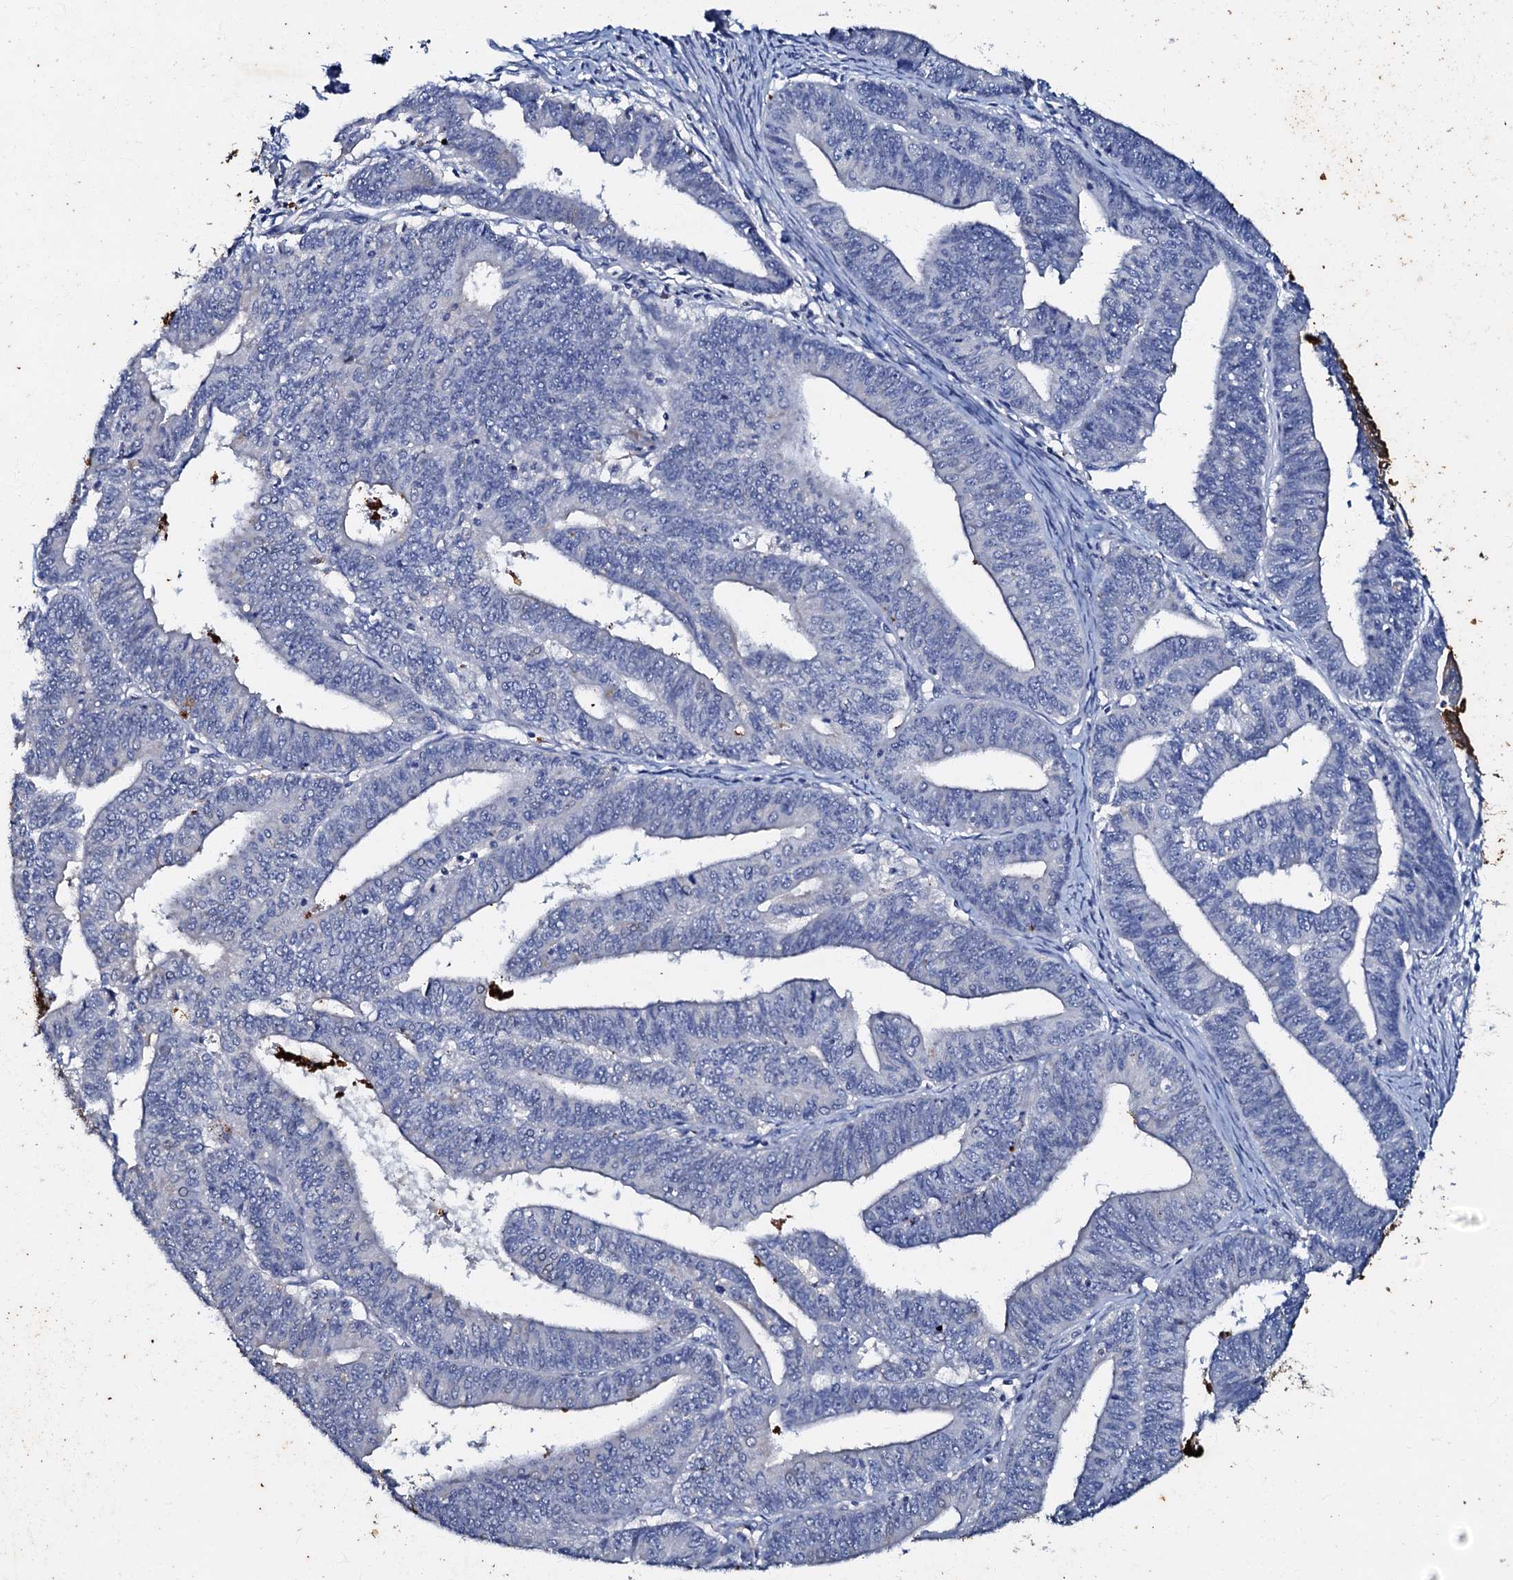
{"staining": {"intensity": "negative", "quantity": "none", "location": "none"}, "tissue": "endometrial cancer", "cell_type": "Tumor cells", "image_type": "cancer", "snomed": [{"axis": "morphology", "description": "Adenocarcinoma, NOS"}, {"axis": "topography", "description": "Endometrium"}], "caption": "Image shows no protein staining in tumor cells of endometrial cancer (adenocarcinoma) tissue. The staining is performed using DAB (3,3'-diaminobenzidine) brown chromogen with nuclei counter-stained in using hematoxylin.", "gene": "MANSC4", "patient": {"sex": "female", "age": 73}}